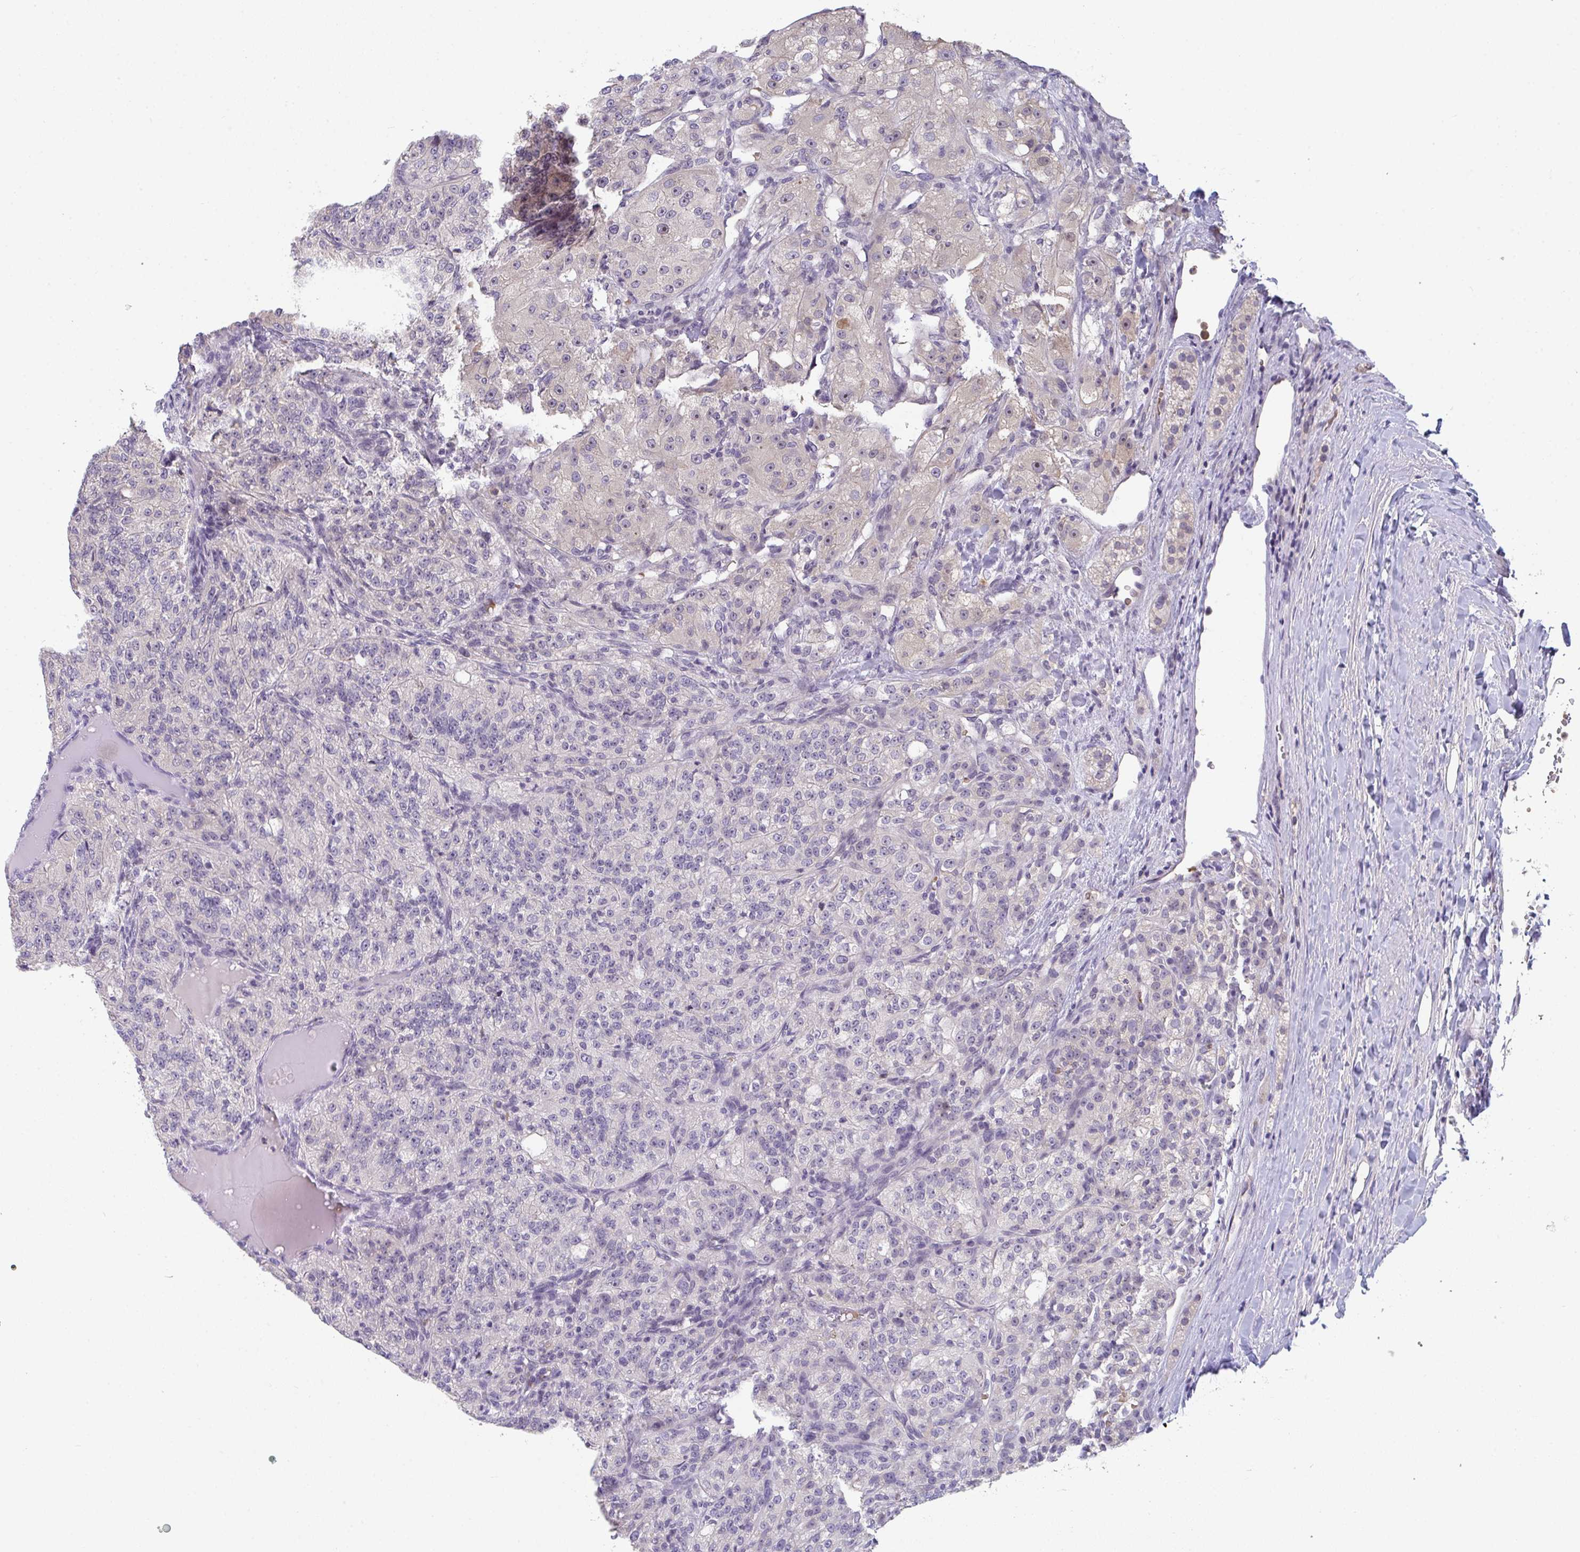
{"staining": {"intensity": "weak", "quantity": "<25%", "location": "nuclear"}, "tissue": "renal cancer", "cell_type": "Tumor cells", "image_type": "cancer", "snomed": [{"axis": "morphology", "description": "Adenocarcinoma, NOS"}, {"axis": "topography", "description": "Kidney"}], "caption": "Immunohistochemical staining of human renal cancer (adenocarcinoma) displays no significant positivity in tumor cells.", "gene": "RIOK1", "patient": {"sex": "female", "age": 63}}